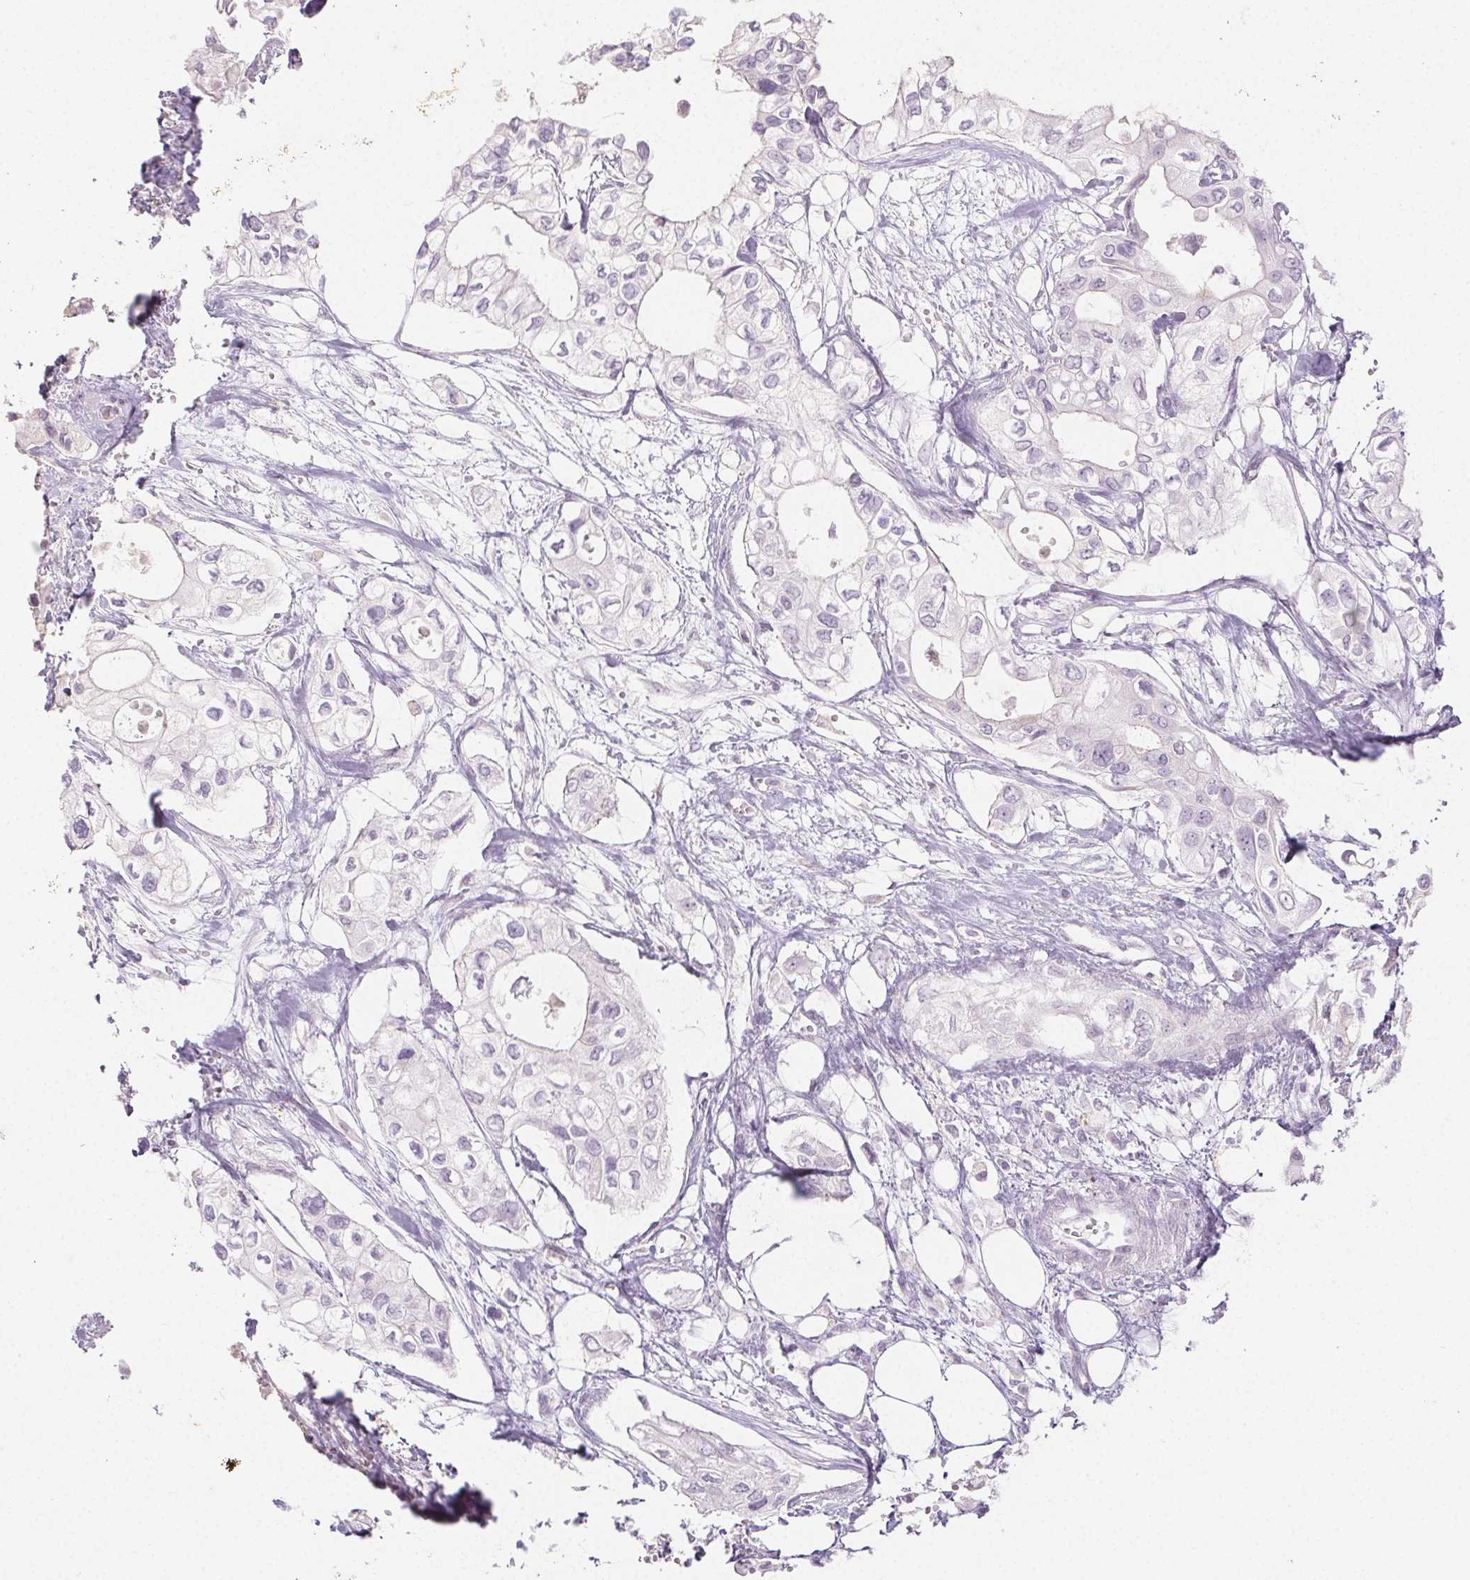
{"staining": {"intensity": "negative", "quantity": "none", "location": "none"}, "tissue": "pancreatic cancer", "cell_type": "Tumor cells", "image_type": "cancer", "snomed": [{"axis": "morphology", "description": "Adenocarcinoma, NOS"}, {"axis": "topography", "description": "Pancreas"}], "caption": "IHC histopathology image of neoplastic tissue: human pancreatic adenocarcinoma stained with DAB (3,3'-diaminobenzidine) shows no significant protein positivity in tumor cells.", "gene": "PI3", "patient": {"sex": "female", "age": 63}}